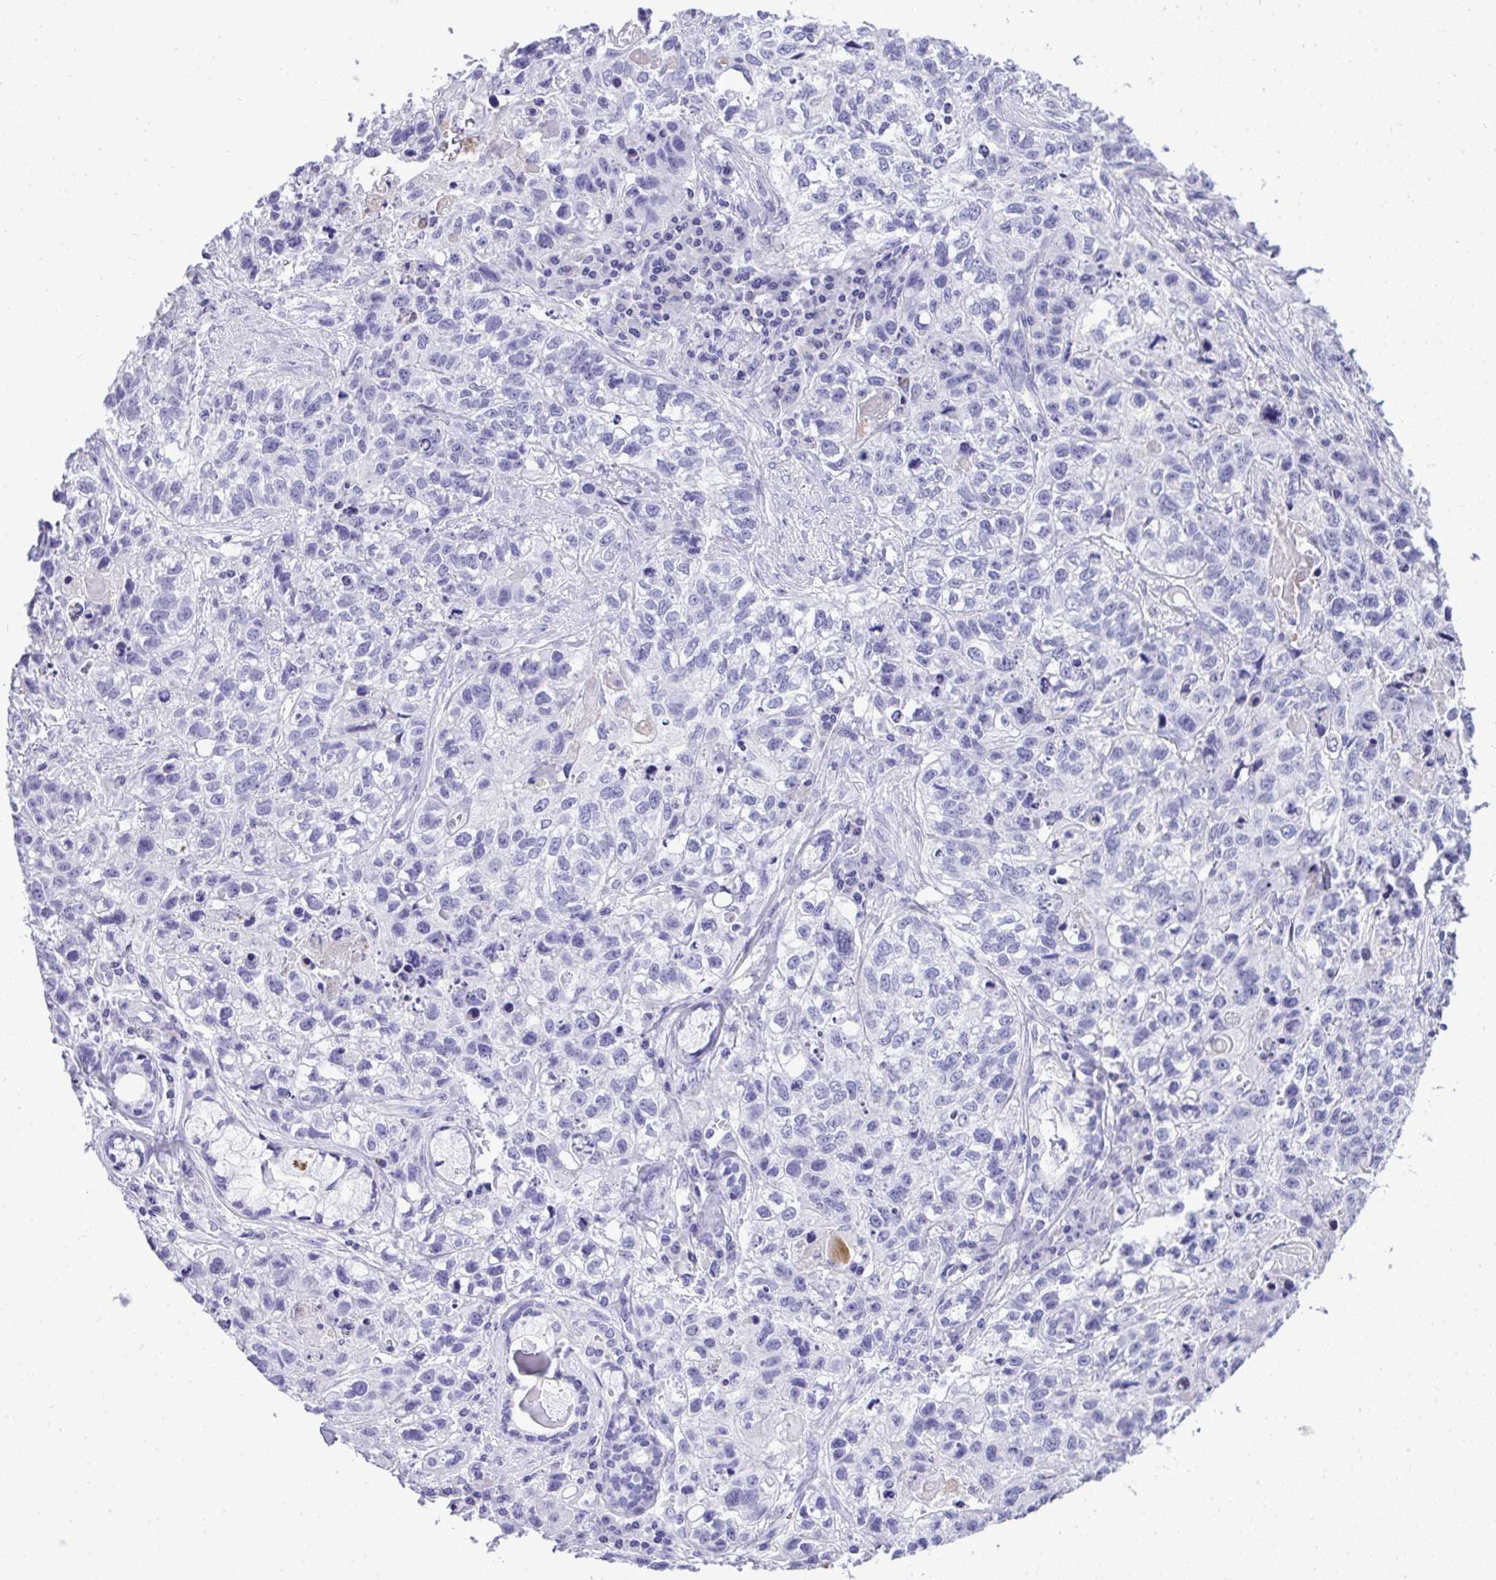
{"staining": {"intensity": "negative", "quantity": "none", "location": "none"}, "tissue": "lung cancer", "cell_type": "Tumor cells", "image_type": "cancer", "snomed": [{"axis": "morphology", "description": "Squamous cell carcinoma, NOS"}, {"axis": "topography", "description": "Lung"}], "caption": "Tumor cells are negative for protein expression in human lung cancer. The staining is performed using DAB (3,3'-diaminobenzidine) brown chromogen with nuclei counter-stained in using hematoxylin.", "gene": "ST6GALNAC3", "patient": {"sex": "male", "age": 74}}